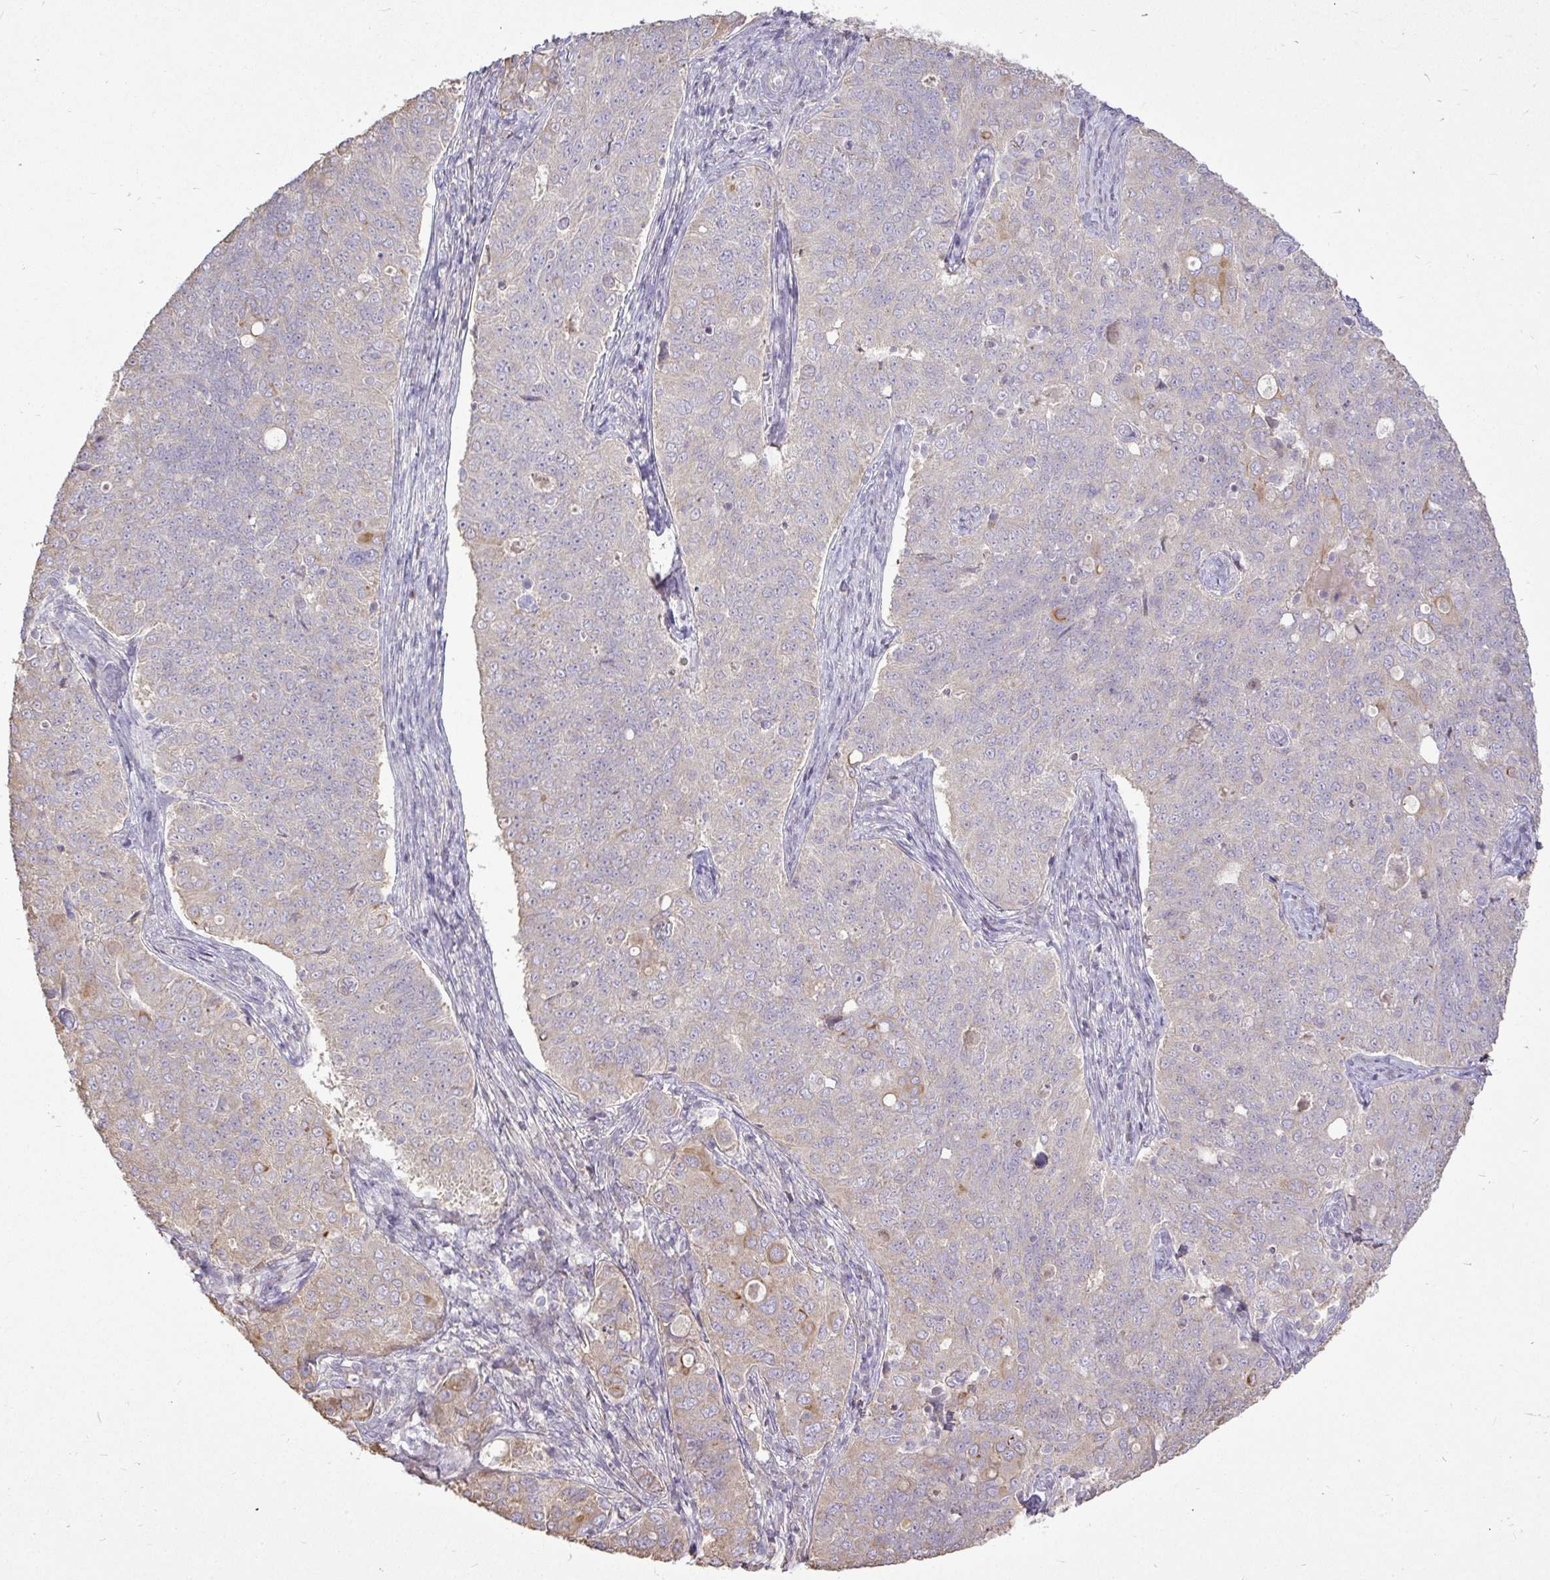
{"staining": {"intensity": "weak", "quantity": "<25%", "location": "cytoplasmic/membranous"}, "tissue": "endometrial cancer", "cell_type": "Tumor cells", "image_type": "cancer", "snomed": [{"axis": "morphology", "description": "Adenocarcinoma, NOS"}, {"axis": "topography", "description": "Endometrium"}], "caption": "Immunohistochemistry (IHC) image of neoplastic tissue: human endometrial cancer (adenocarcinoma) stained with DAB reveals no significant protein staining in tumor cells.", "gene": "STRIP1", "patient": {"sex": "female", "age": 43}}